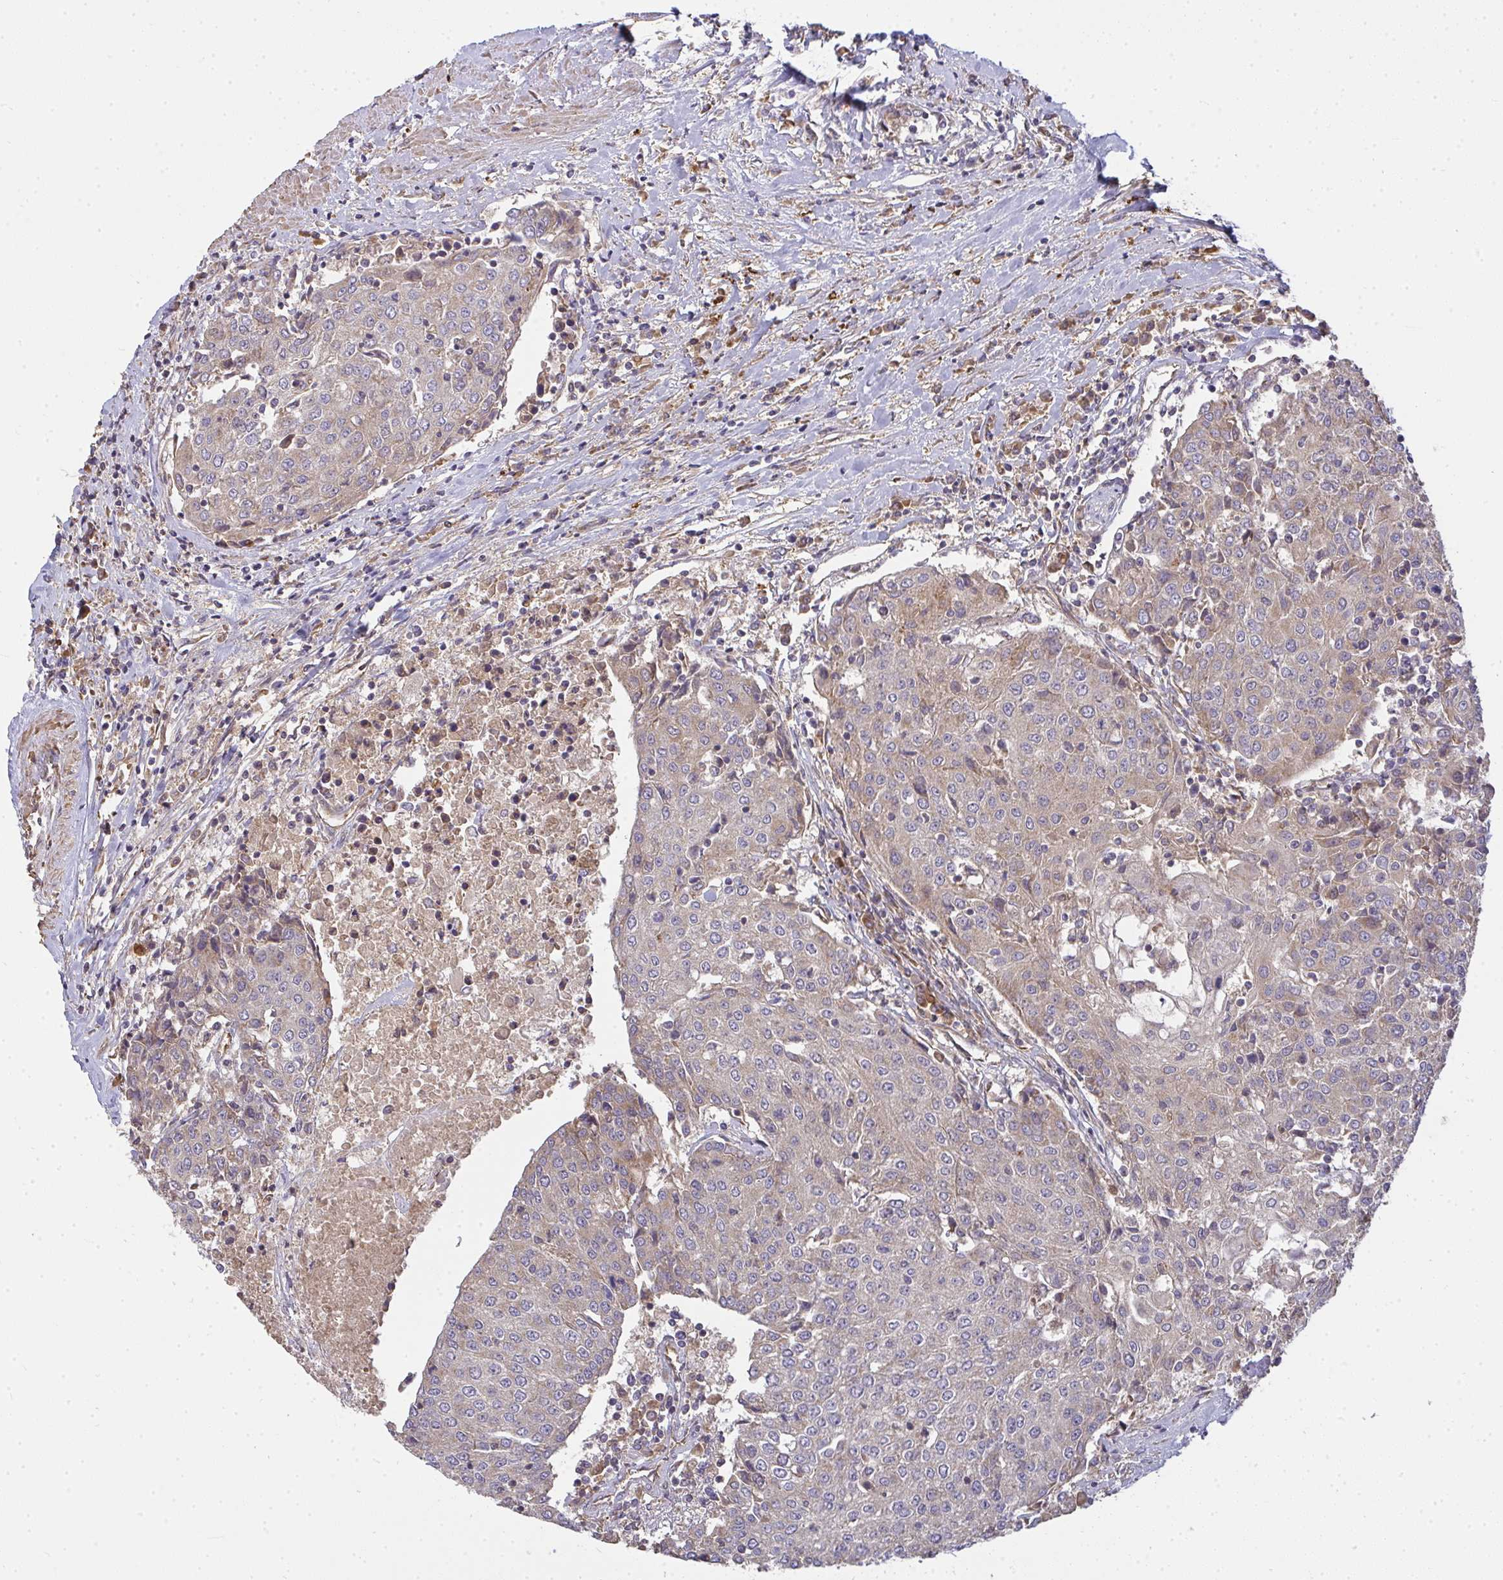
{"staining": {"intensity": "negative", "quantity": "none", "location": "none"}, "tissue": "urothelial cancer", "cell_type": "Tumor cells", "image_type": "cancer", "snomed": [{"axis": "morphology", "description": "Urothelial carcinoma, High grade"}, {"axis": "topography", "description": "Urinary bladder"}], "caption": "High magnification brightfield microscopy of urothelial cancer stained with DAB (brown) and counterstained with hematoxylin (blue): tumor cells show no significant expression.", "gene": "B4GALT6", "patient": {"sex": "female", "age": 85}}